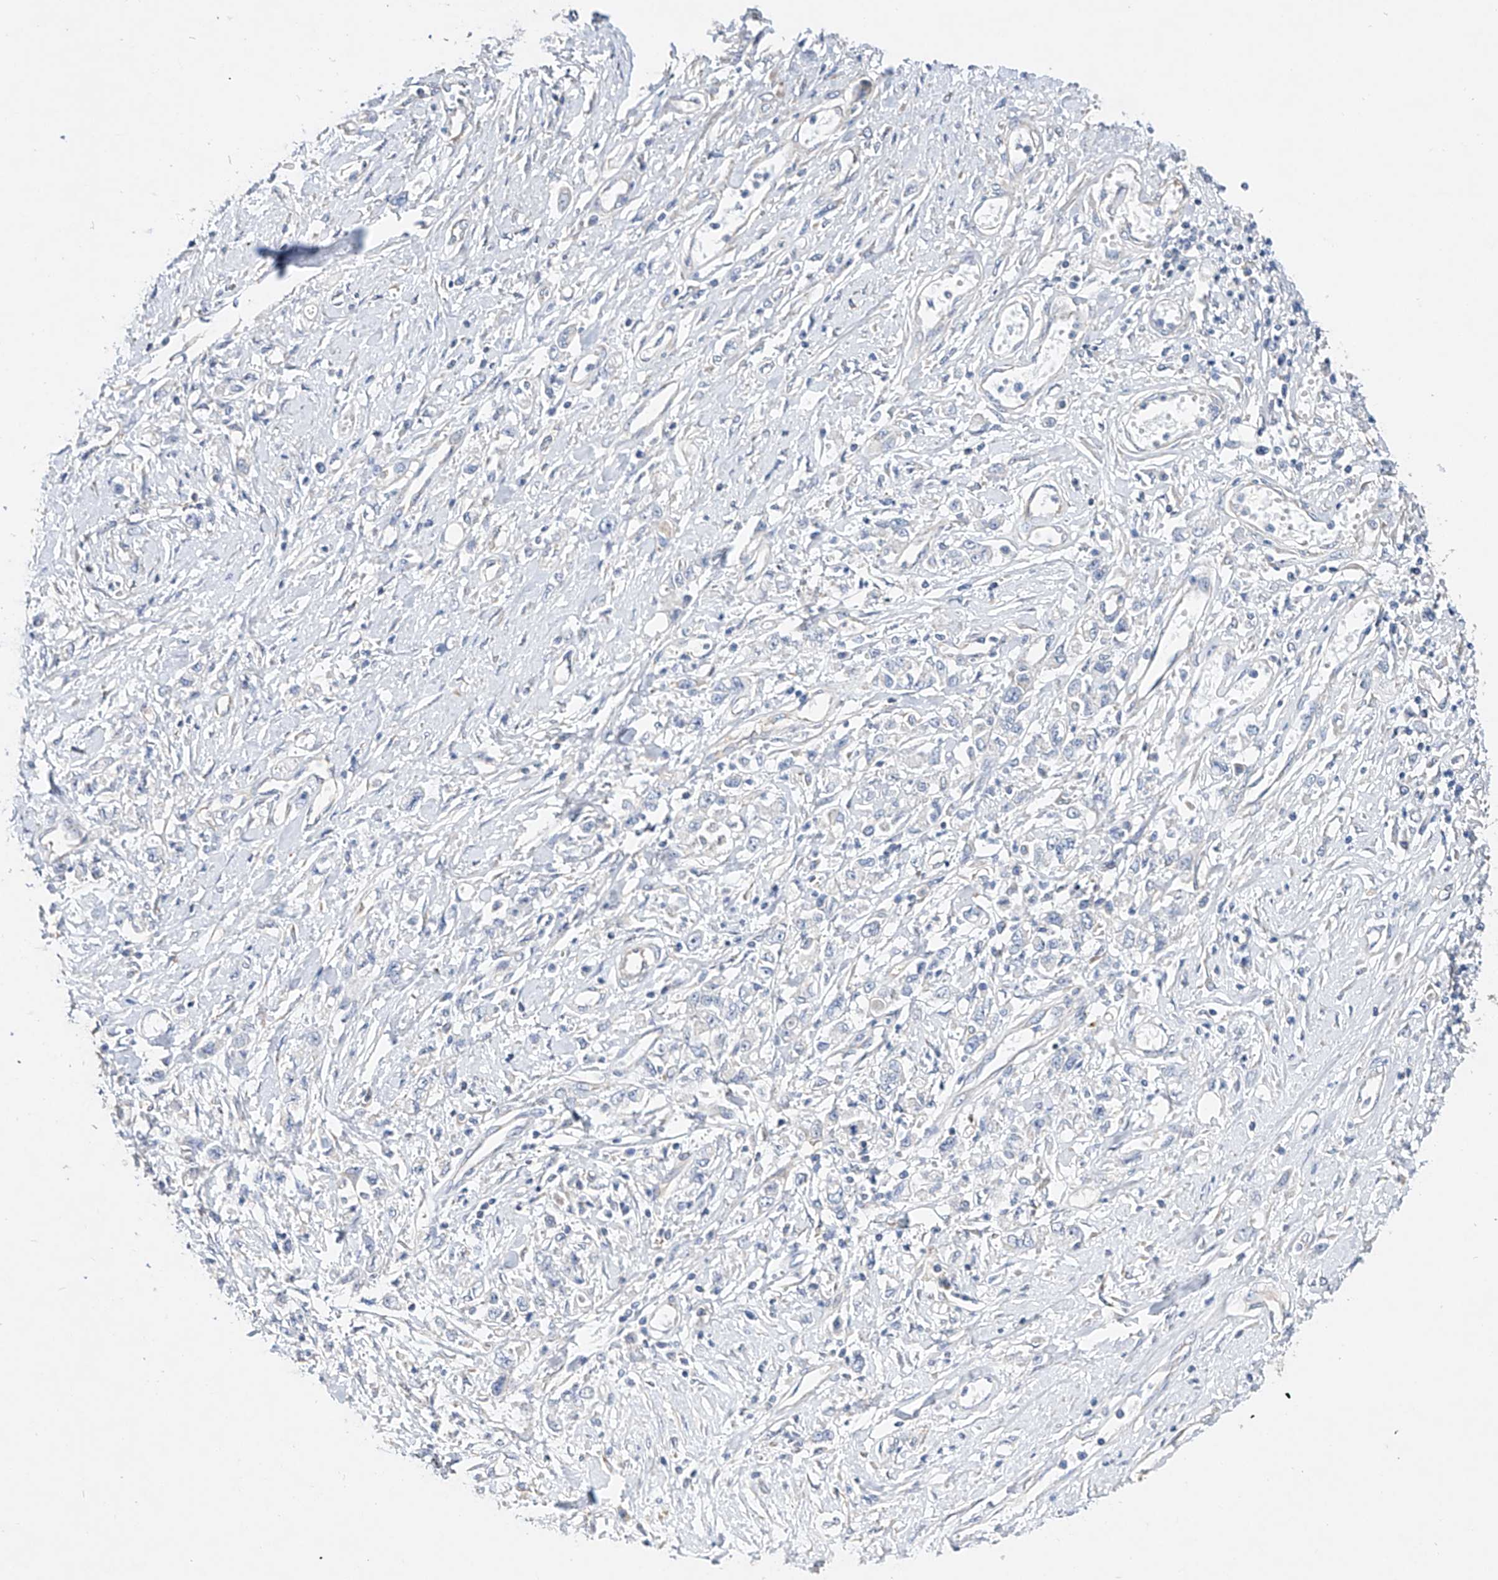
{"staining": {"intensity": "negative", "quantity": "none", "location": "none"}, "tissue": "stomach cancer", "cell_type": "Tumor cells", "image_type": "cancer", "snomed": [{"axis": "morphology", "description": "Adenocarcinoma, NOS"}, {"axis": "topography", "description": "Stomach"}], "caption": "Immunohistochemical staining of human stomach cancer shows no significant expression in tumor cells.", "gene": "AMD1", "patient": {"sex": "female", "age": 76}}